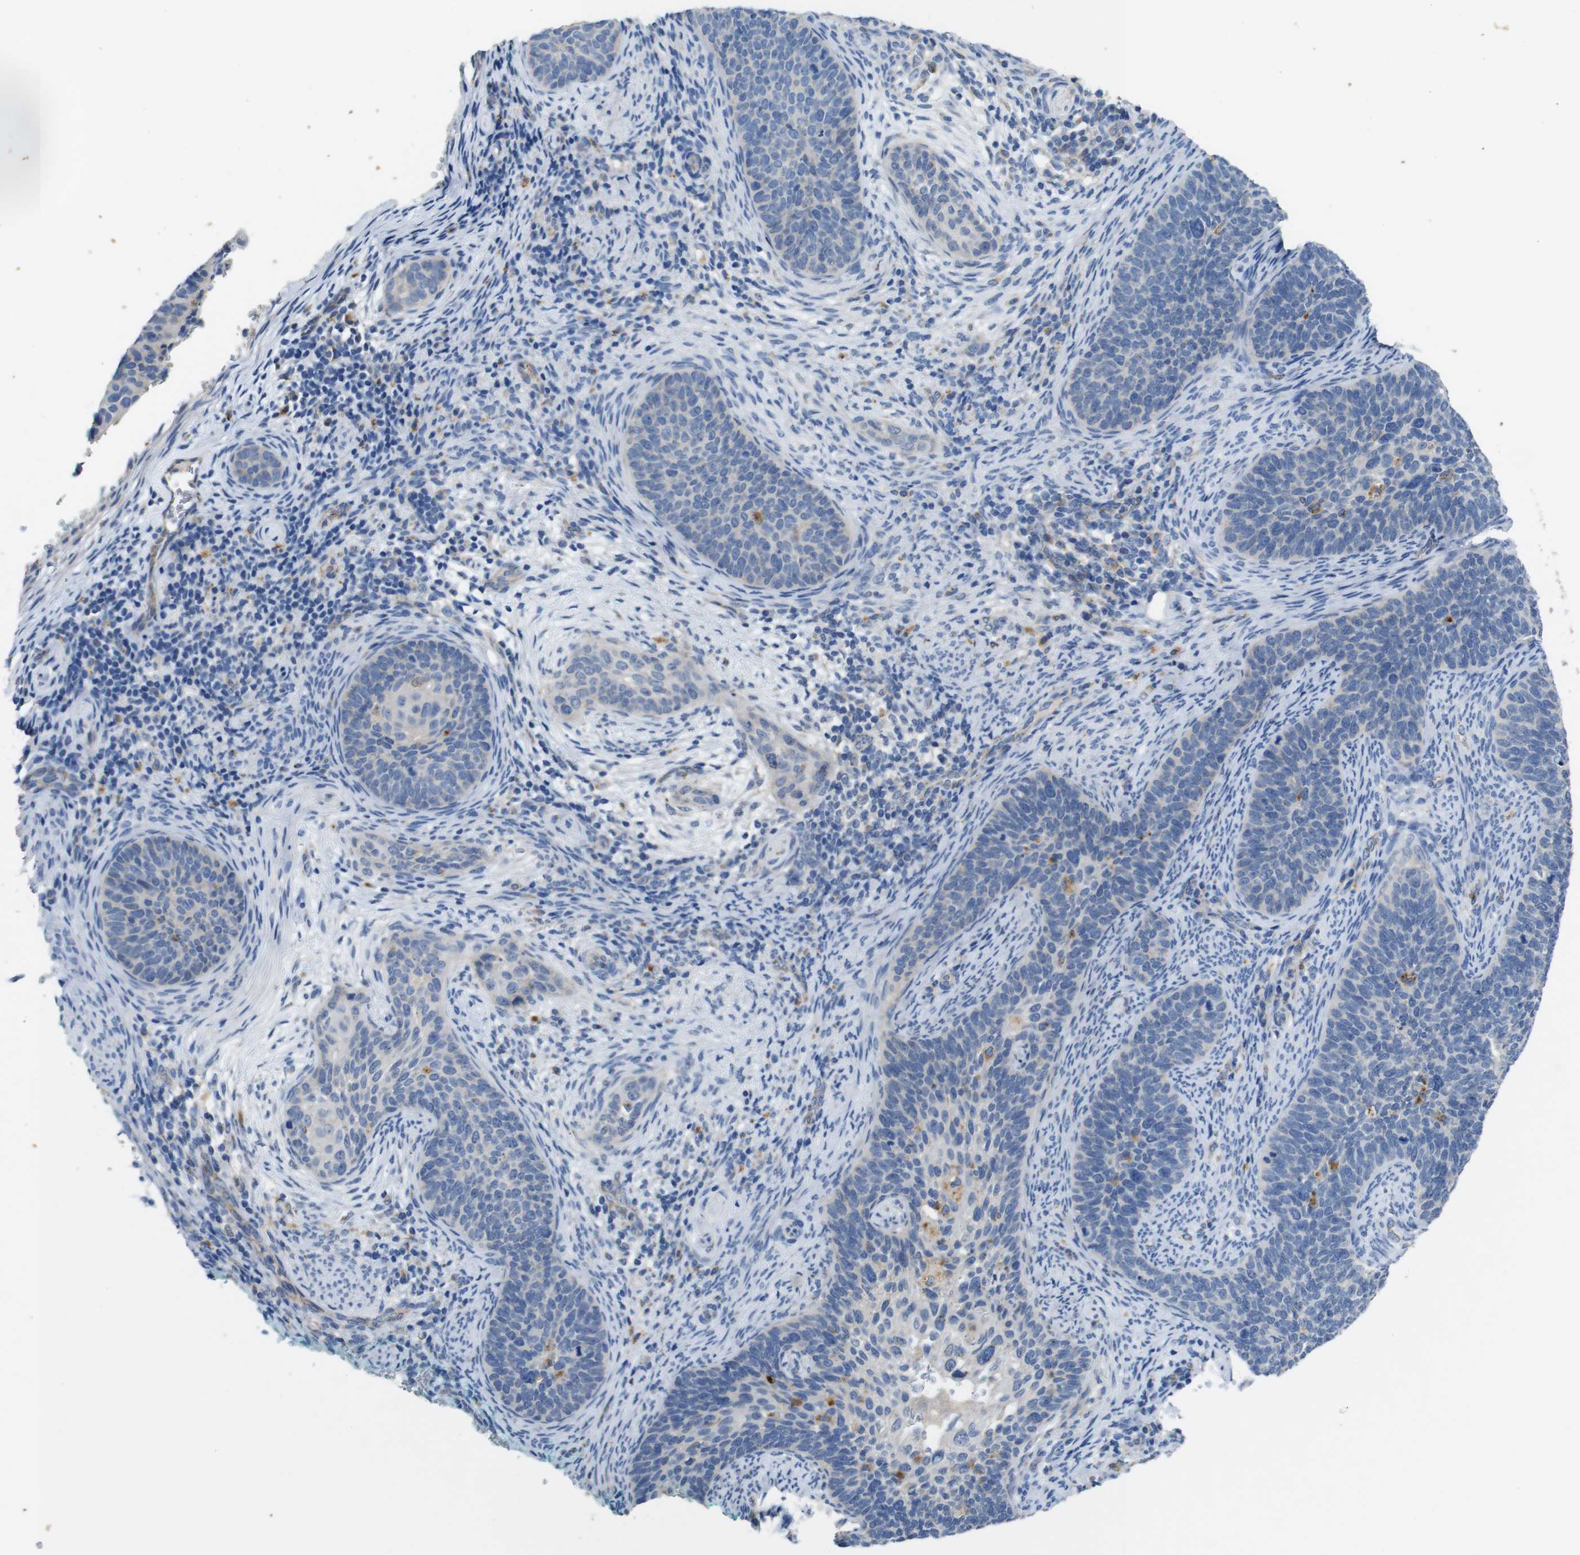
{"staining": {"intensity": "moderate", "quantity": "<25%", "location": "cytoplasmic/membranous"}, "tissue": "cervical cancer", "cell_type": "Tumor cells", "image_type": "cancer", "snomed": [{"axis": "morphology", "description": "Squamous cell carcinoma, NOS"}, {"axis": "topography", "description": "Cervix"}], "caption": "Cervical cancer (squamous cell carcinoma) stained with immunohistochemistry exhibits moderate cytoplasmic/membranous positivity in approximately <25% of tumor cells.", "gene": "NHLRC3", "patient": {"sex": "female", "age": 33}}